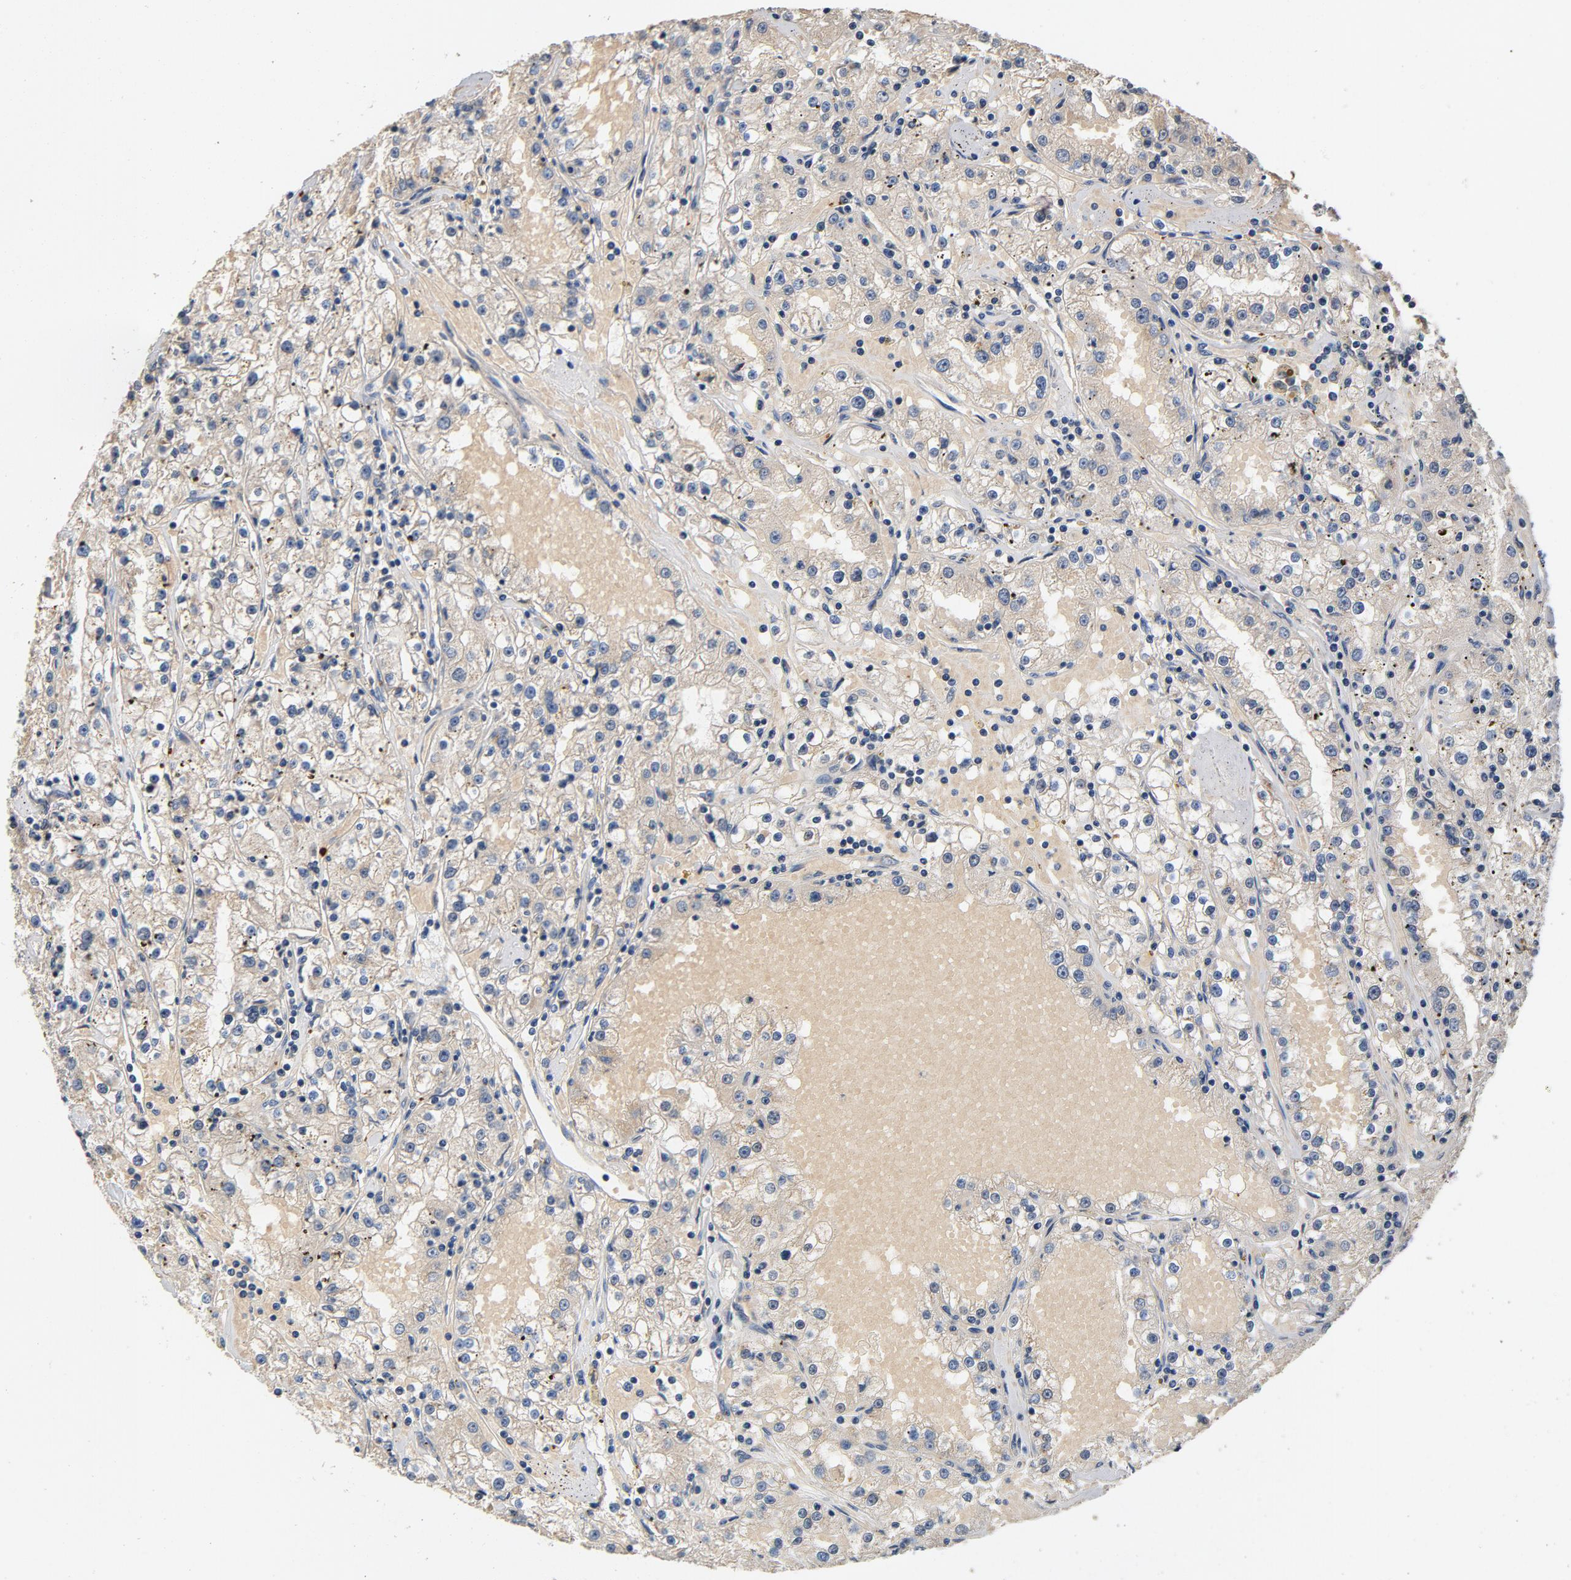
{"staining": {"intensity": "negative", "quantity": "none", "location": "none"}, "tissue": "renal cancer", "cell_type": "Tumor cells", "image_type": "cancer", "snomed": [{"axis": "morphology", "description": "Adenocarcinoma, NOS"}, {"axis": "topography", "description": "Kidney"}], "caption": "Immunohistochemistry (IHC) of renal cancer exhibits no positivity in tumor cells. Nuclei are stained in blue.", "gene": "LMAN2", "patient": {"sex": "male", "age": 56}}